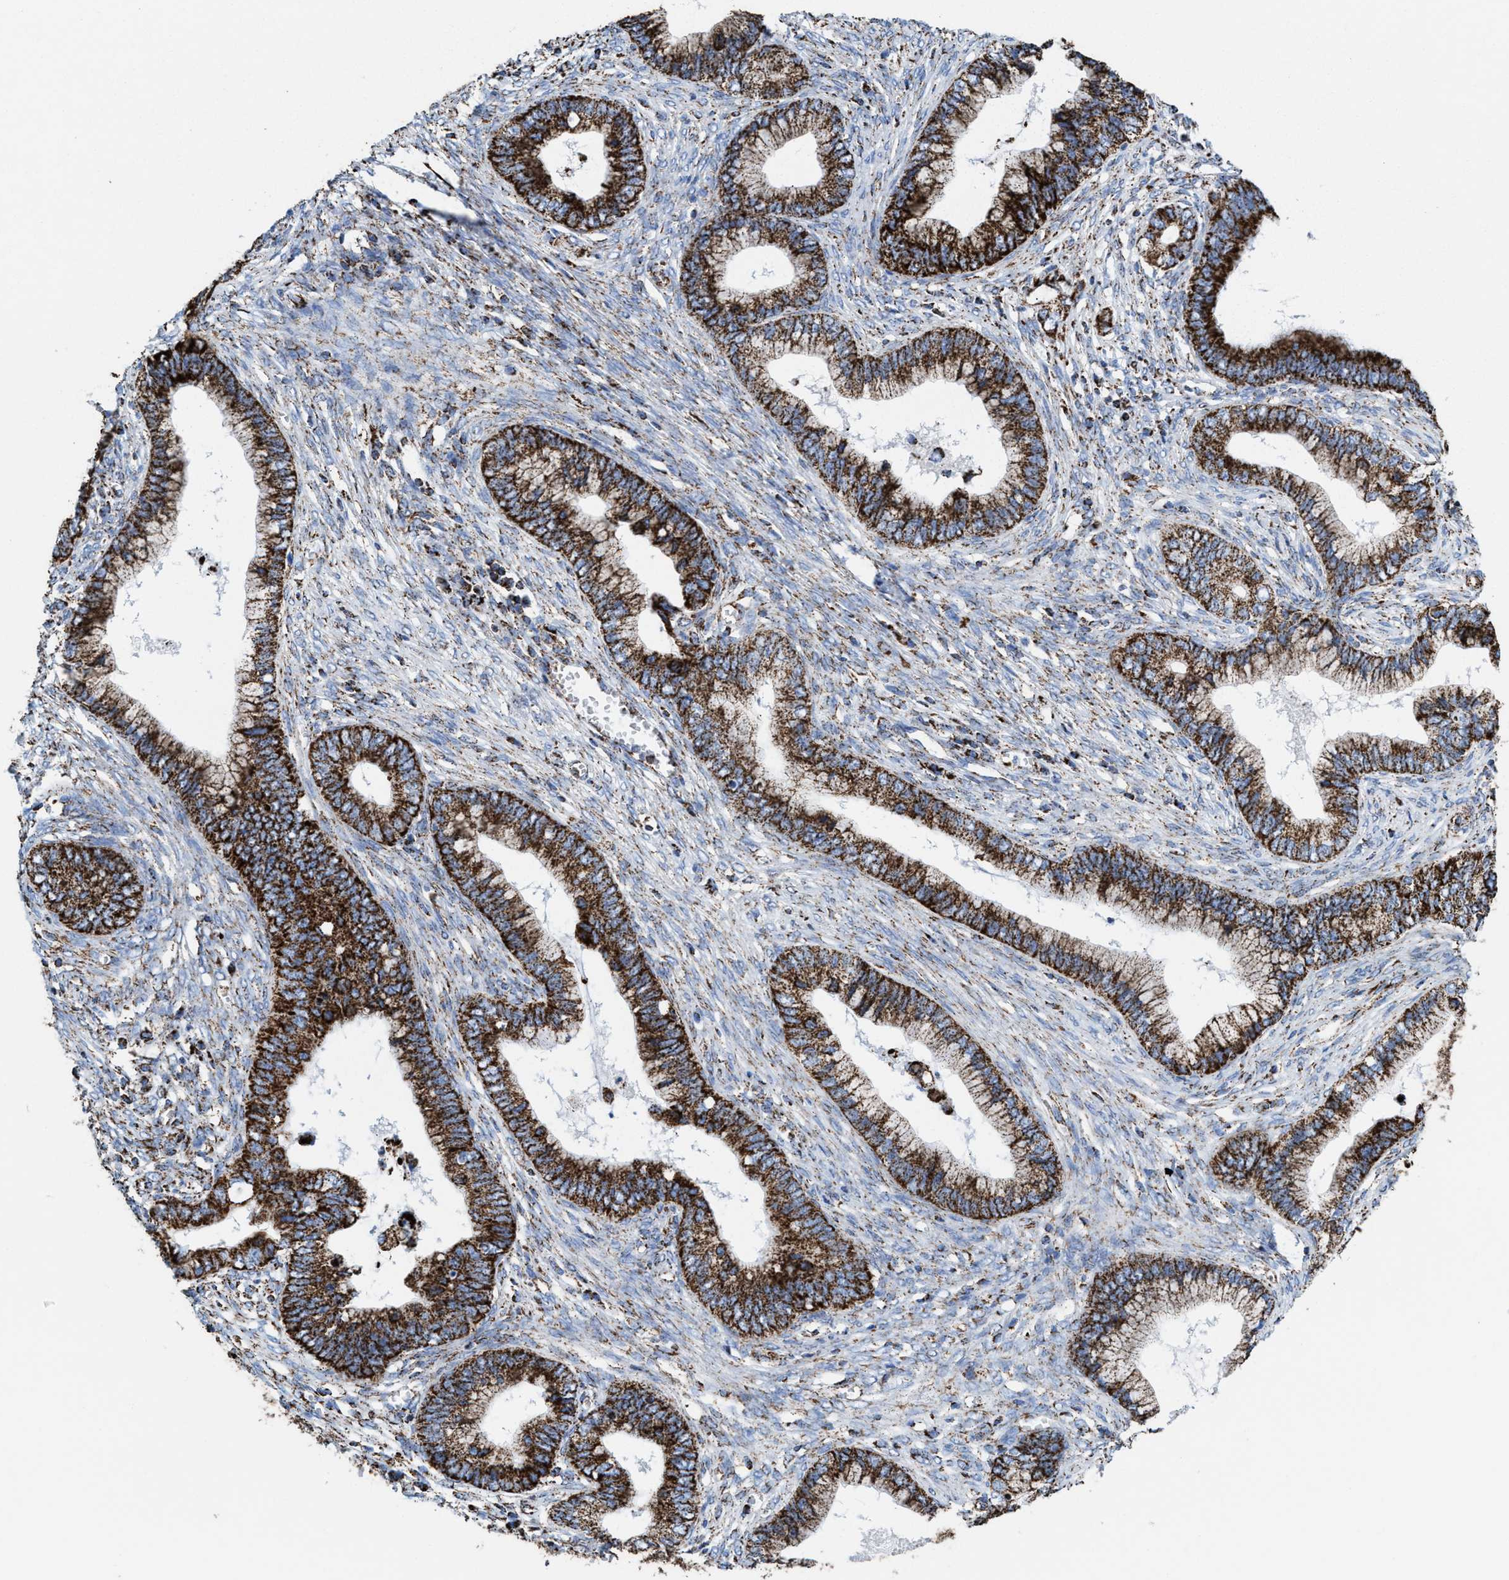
{"staining": {"intensity": "strong", "quantity": ">75%", "location": "cytoplasmic/membranous"}, "tissue": "cervical cancer", "cell_type": "Tumor cells", "image_type": "cancer", "snomed": [{"axis": "morphology", "description": "Adenocarcinoma, NOS"}, {"axis": "topography", "description": "Cervix"}], "caption": "Protein staining exhibits strong cytoplasmic/membranous expression in about >75% of tumor cells in cervical cancer.", "gene": "ECHS1", "patient": {"sex": "female", "age": 44}}